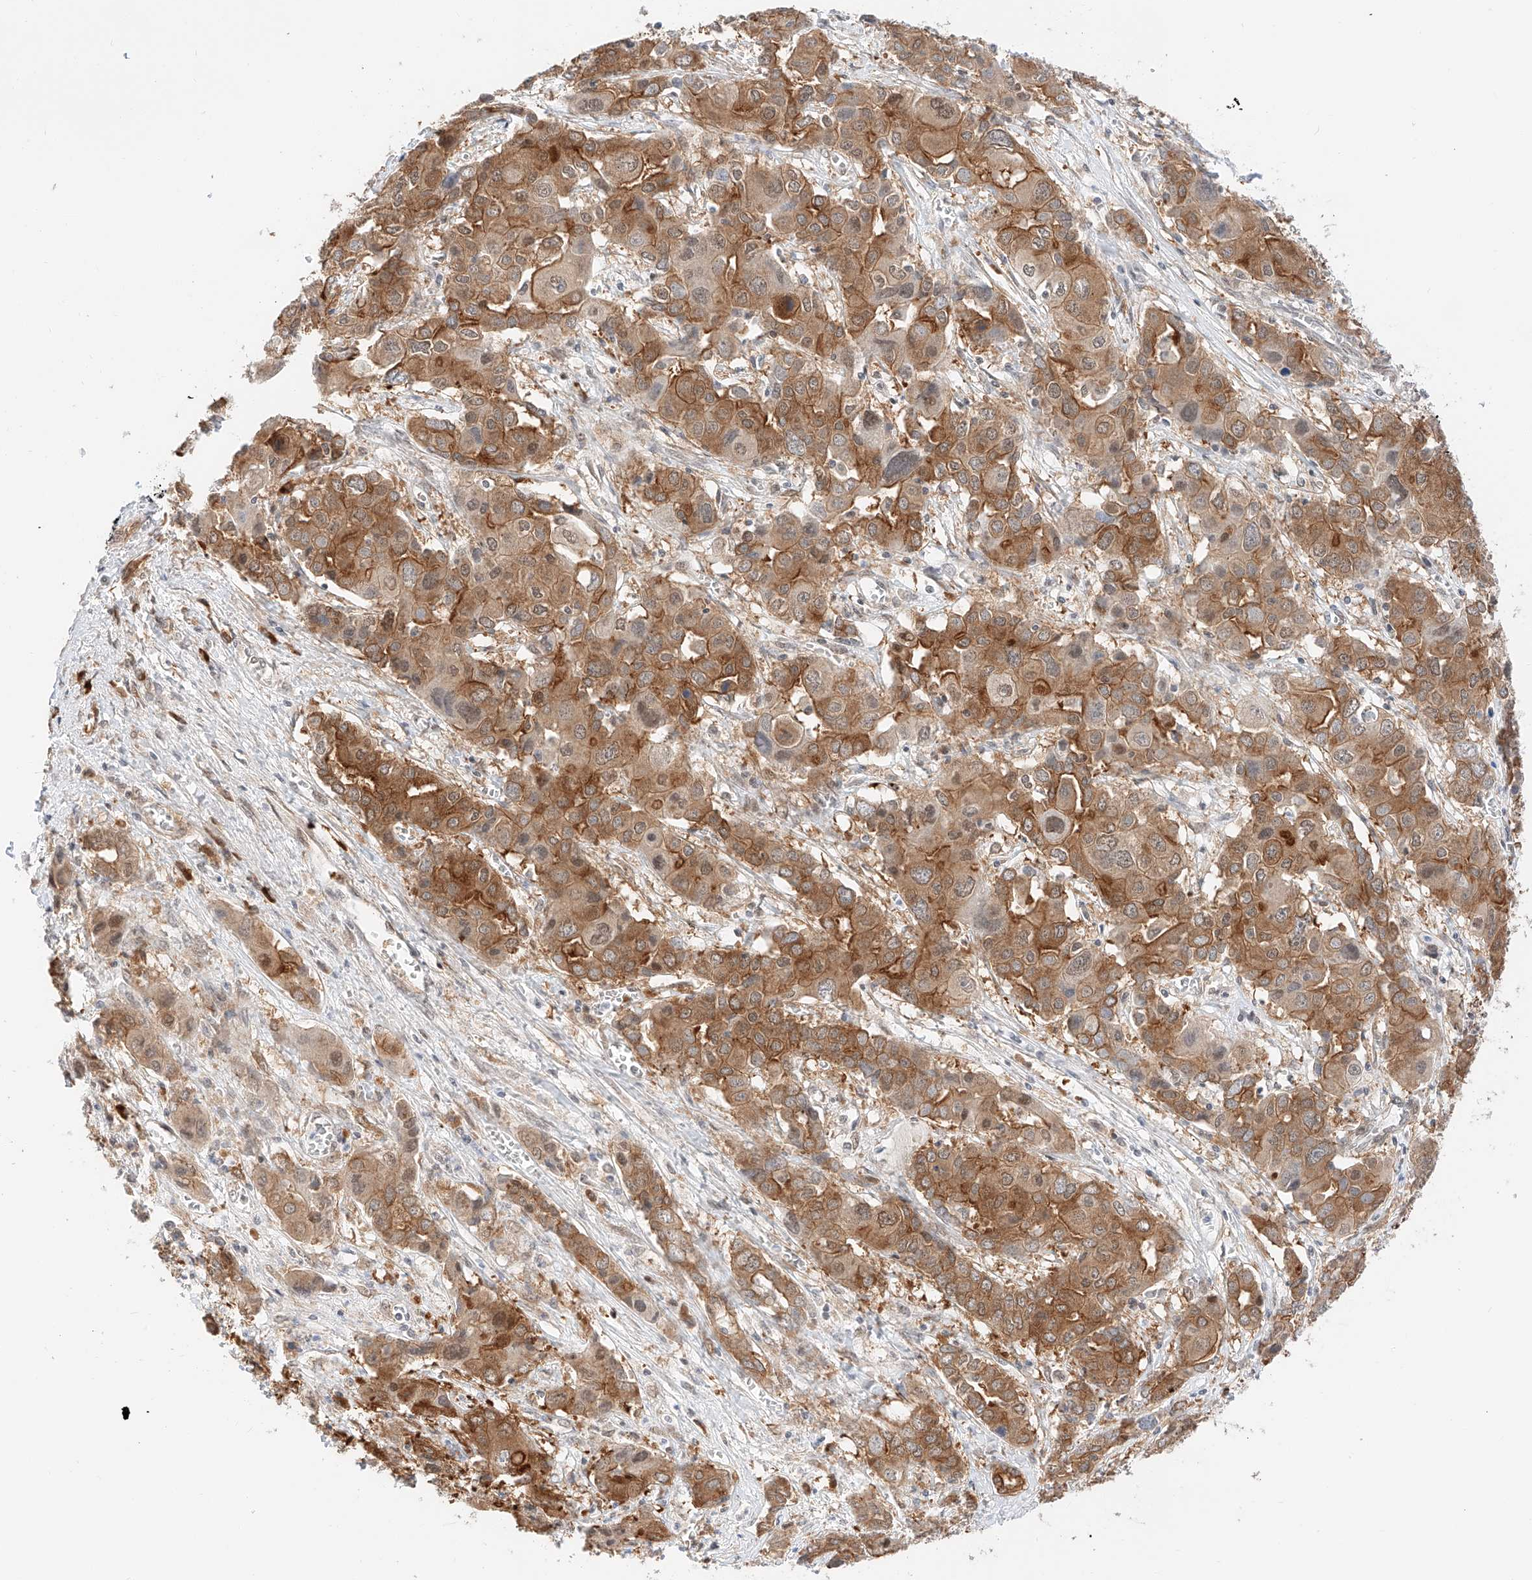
{"staining": {"intensity": "moderate", "quantity": ">75%", "location": "cytoplasmic/membranous"}, "tissue": "liver cancer", "cell_type": "Tumor cells", "image_type": "cancer", "snomed": [{"axis": "morphology", "description": "Cholangiocarcinoma"}, {"axis": "topography", "description": "Liver"}], "caption": "Moderate cytoplasmic/membranous protein expression is identified in approximately >75% of tumor cells in cholangiocarcinoma (liver). (brown staining indicates protein expression, while blue staining denotes nuclei).", "gene": "CARMIL1", "patient": {"sex": "male", "age": 67}}